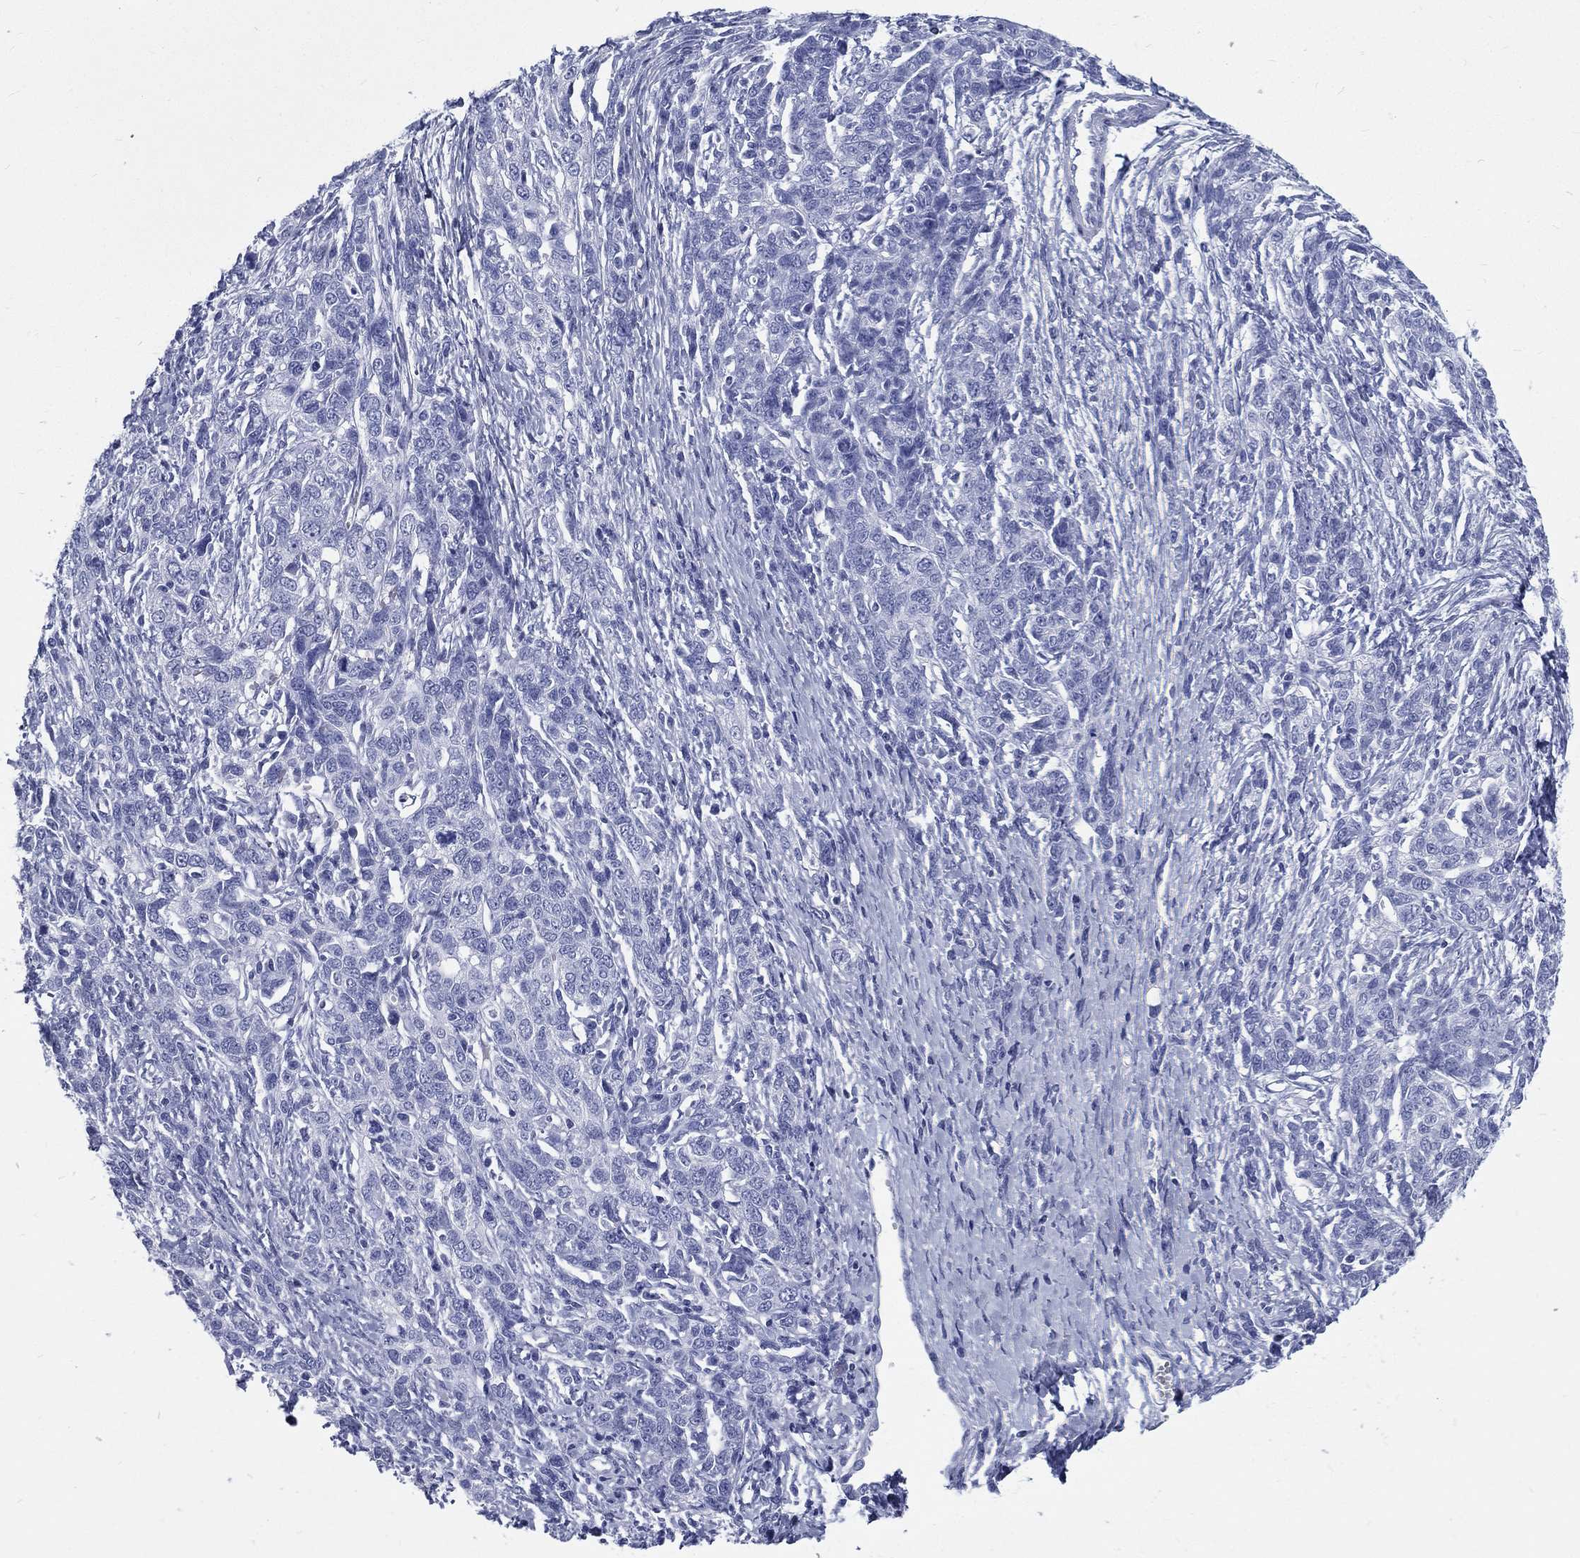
{"staining": {"intensity": "negative", "quantity": "none", "location": "none"}, "tissue": "ovarian cancer", "cell_type": "Tumor cells", "image_type": "cancer", "snomed": [{"axis": "morphology", "description": "Cystadenocarcinoma, serous, NOS"}, {"axis": "topography", "description": "Ovary"}], "caption": "There is no significant staining in tumor cells of ovarian serous cystadenocarcinoma.", "gene": "RSPH4A", "patient": {"sex": "female", "age": 71}}